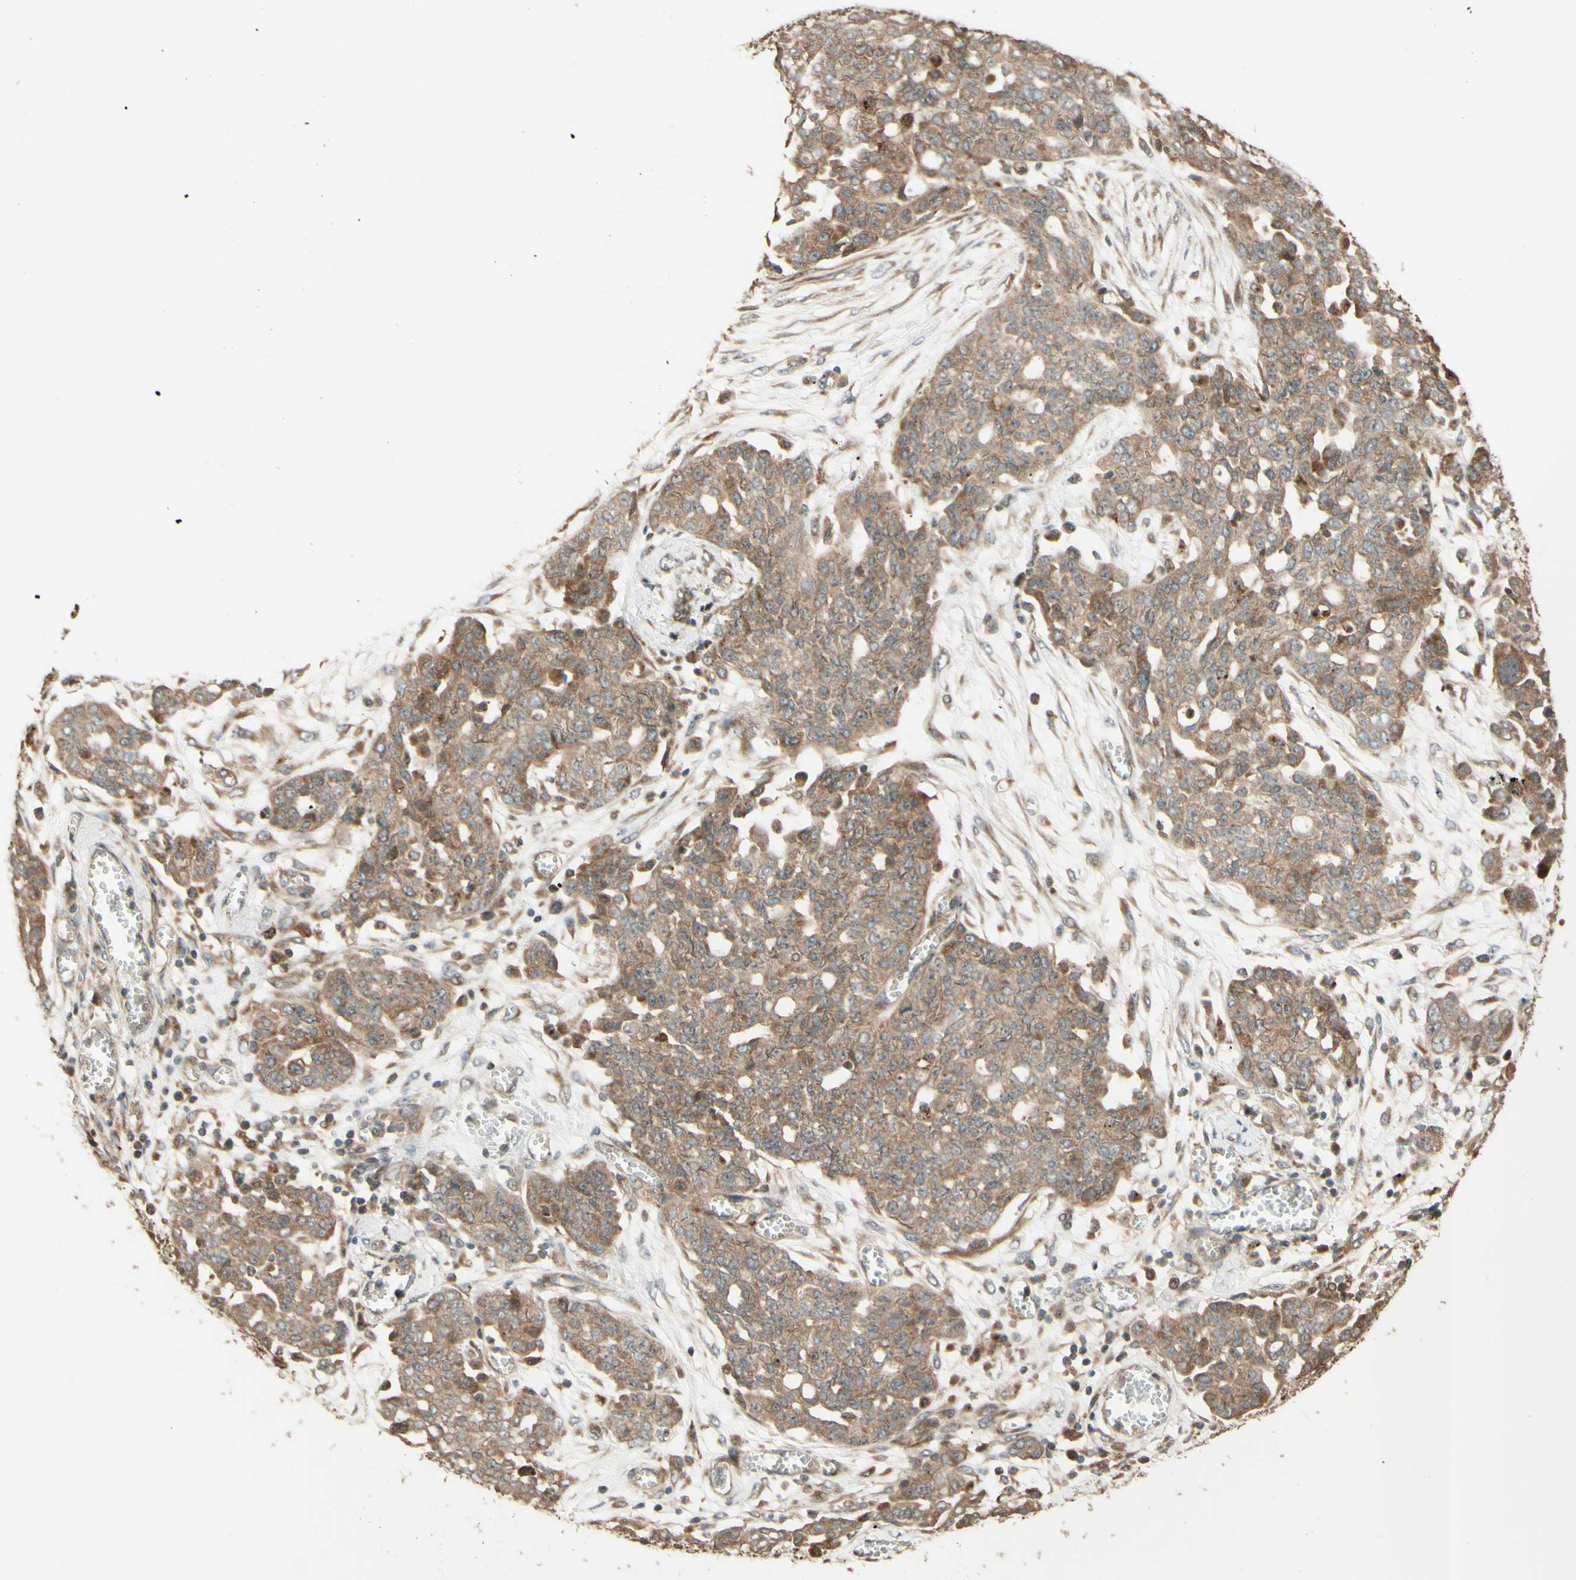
{"staining": {"intensity": "moderate", "quantity": ">75%", "location": "cytoplasmic/membranous"}, "tissue": "ovarian cancer", "cell_type": "Tumor cells", "image_type": "cancer", "snomed": [{"axis": "morphology", "description": "Cystadenocarcinoma, serous, NOS"}, {"axis": "topography", "description": "Soft tissue"}, {"axis": "topography", "description": "Ovary"}], "caption": "This is a histology image of immunohistochemistry (IHC) staining of ovarian serous cystadenocarcinoma, which shows moderate expression in the cytoplasmic/membranous of tumor cells.", "gene": "RNF19A", "patient": {"sex": "female", "age": 57}}